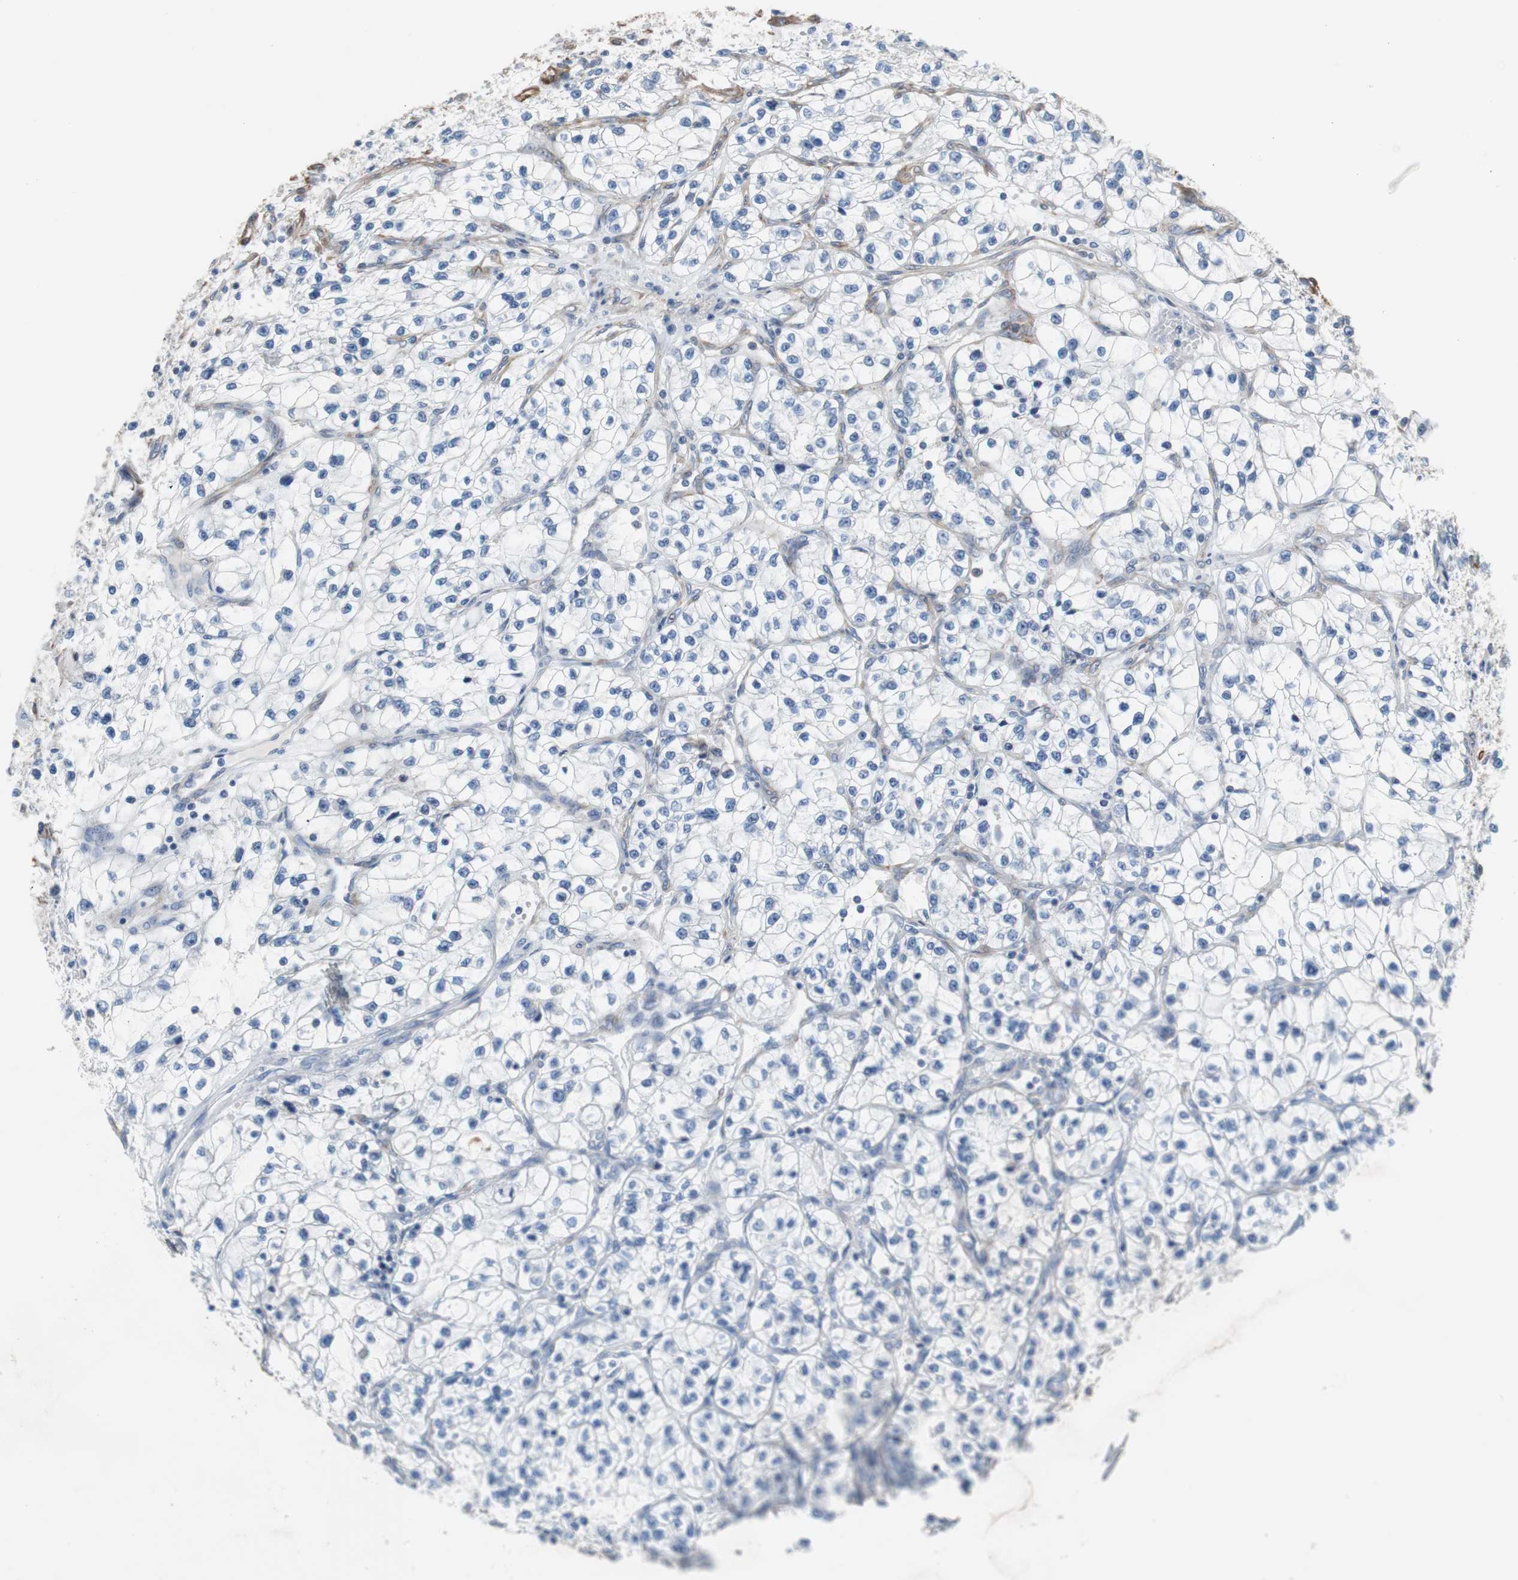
{"staining": {"intensity": "negative", "quantity": "none", "location": "none"}, "tissue": "renal cancer", "cell_type": "Tumor cells", "image_type": "cancer", "snomed": [{"axis": "morphology", "description": "Adenocarcinoma, NOS"}, {"axis": "topography", "description": "Kidney"}], "caption": "High power microscopy image of an immunohistochemistry photomicrograph of adenocarcinoma (renal), revealing no significant staining in tumor cells.", "gene": "KIF3B", "patient": {"sex": "female", "age": 57}}